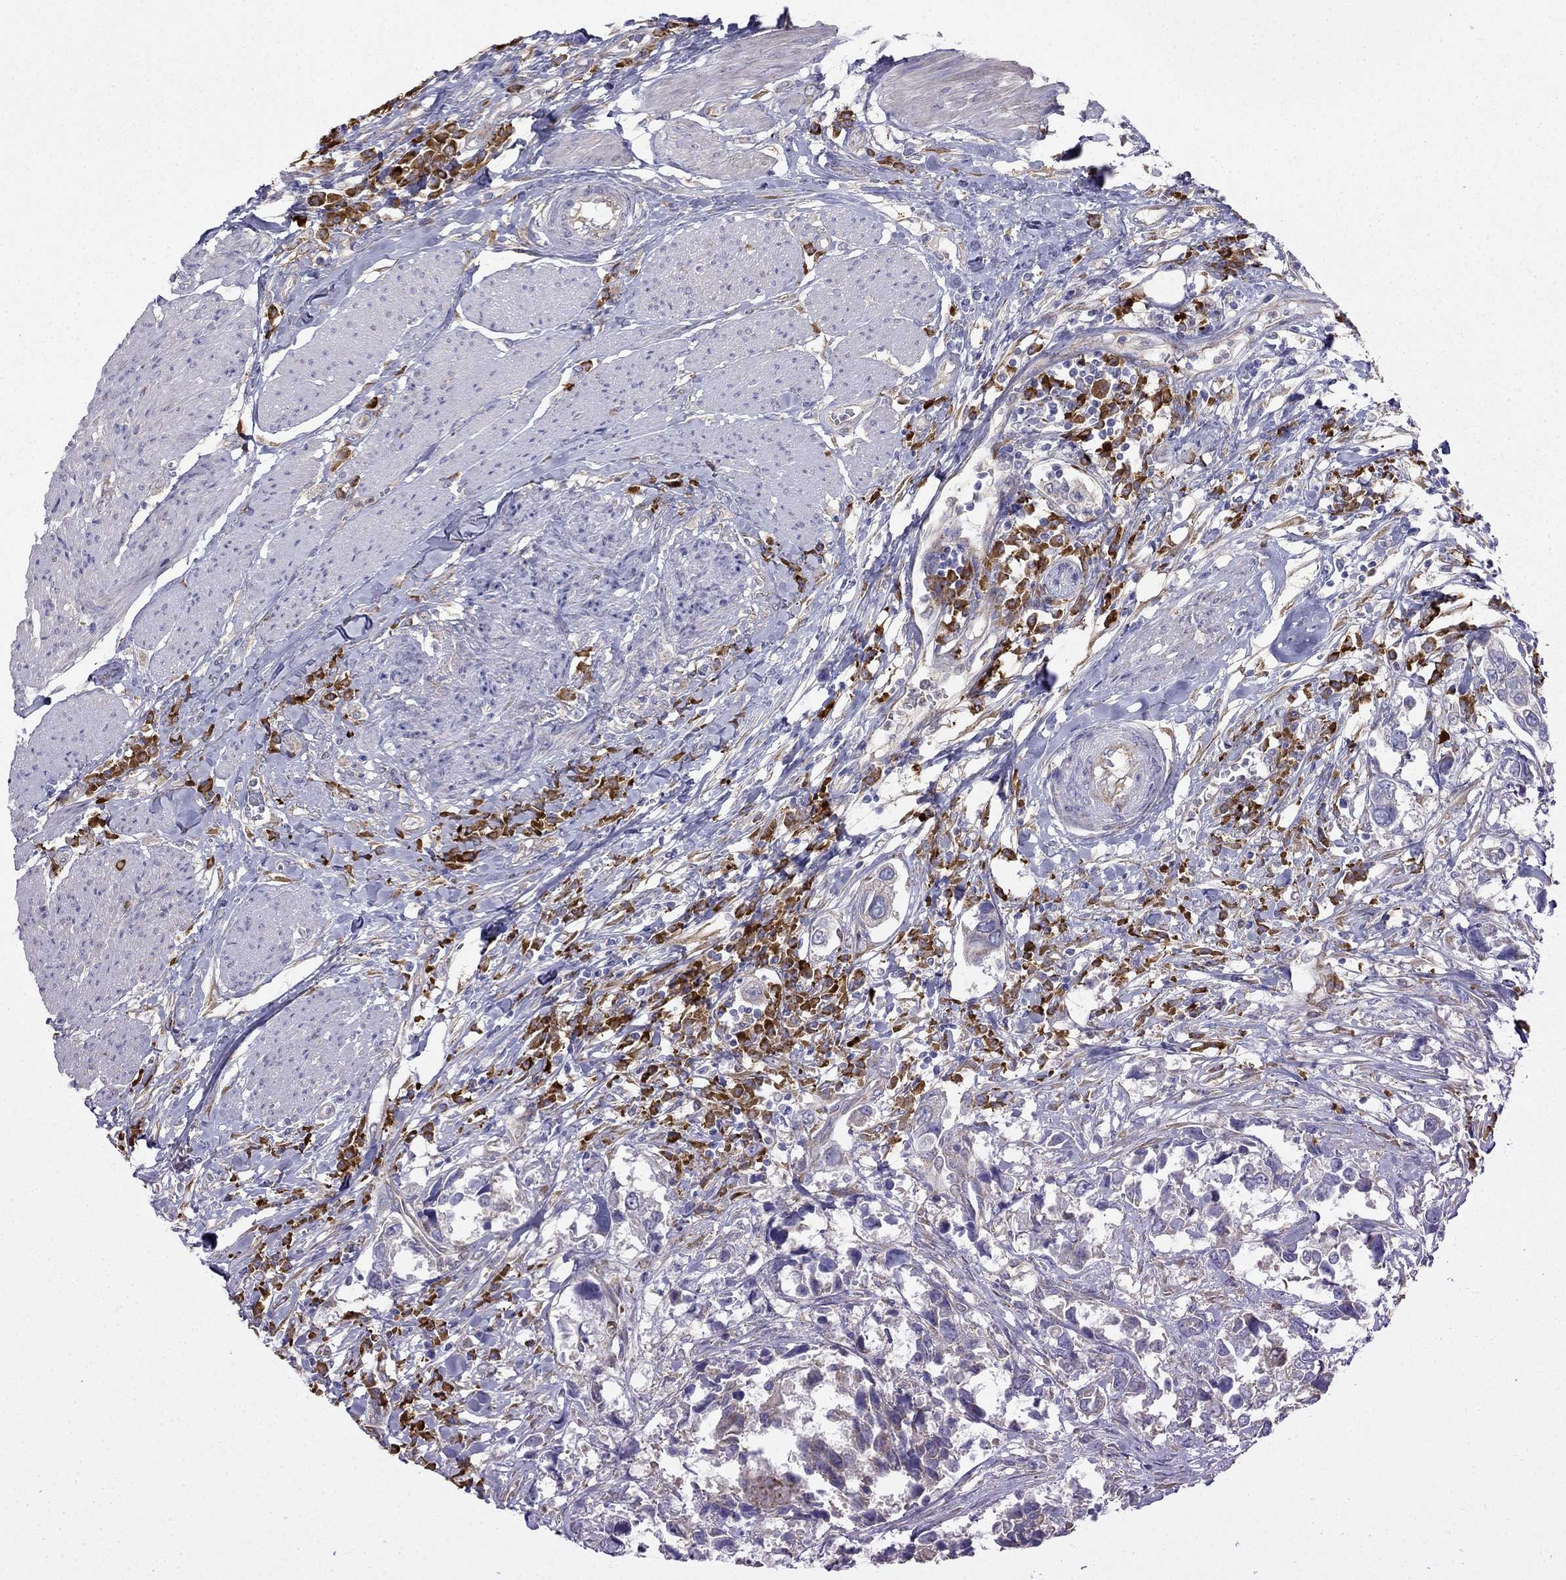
{"staining": {"intensity": "negative", "quantity": "none", "location": "none"}, "tissue": "urothelial cancer", "cell_type": "Tumor cells", "image_type": "cancer", "snomed": [{"axis": "morphology", "description": "Urothelial carcinoma, NOS"}, {"axis": "morphology", "description": "Urothelial carcinoma, High grade"}, {"axis": "topography", "description": "Urinary bladder"}], "caption": "Tumor cells are negative for protein expression in human urothelial cancer.", "gene": "LONRF2", "patient": {"sex": "male", "age": 63}}